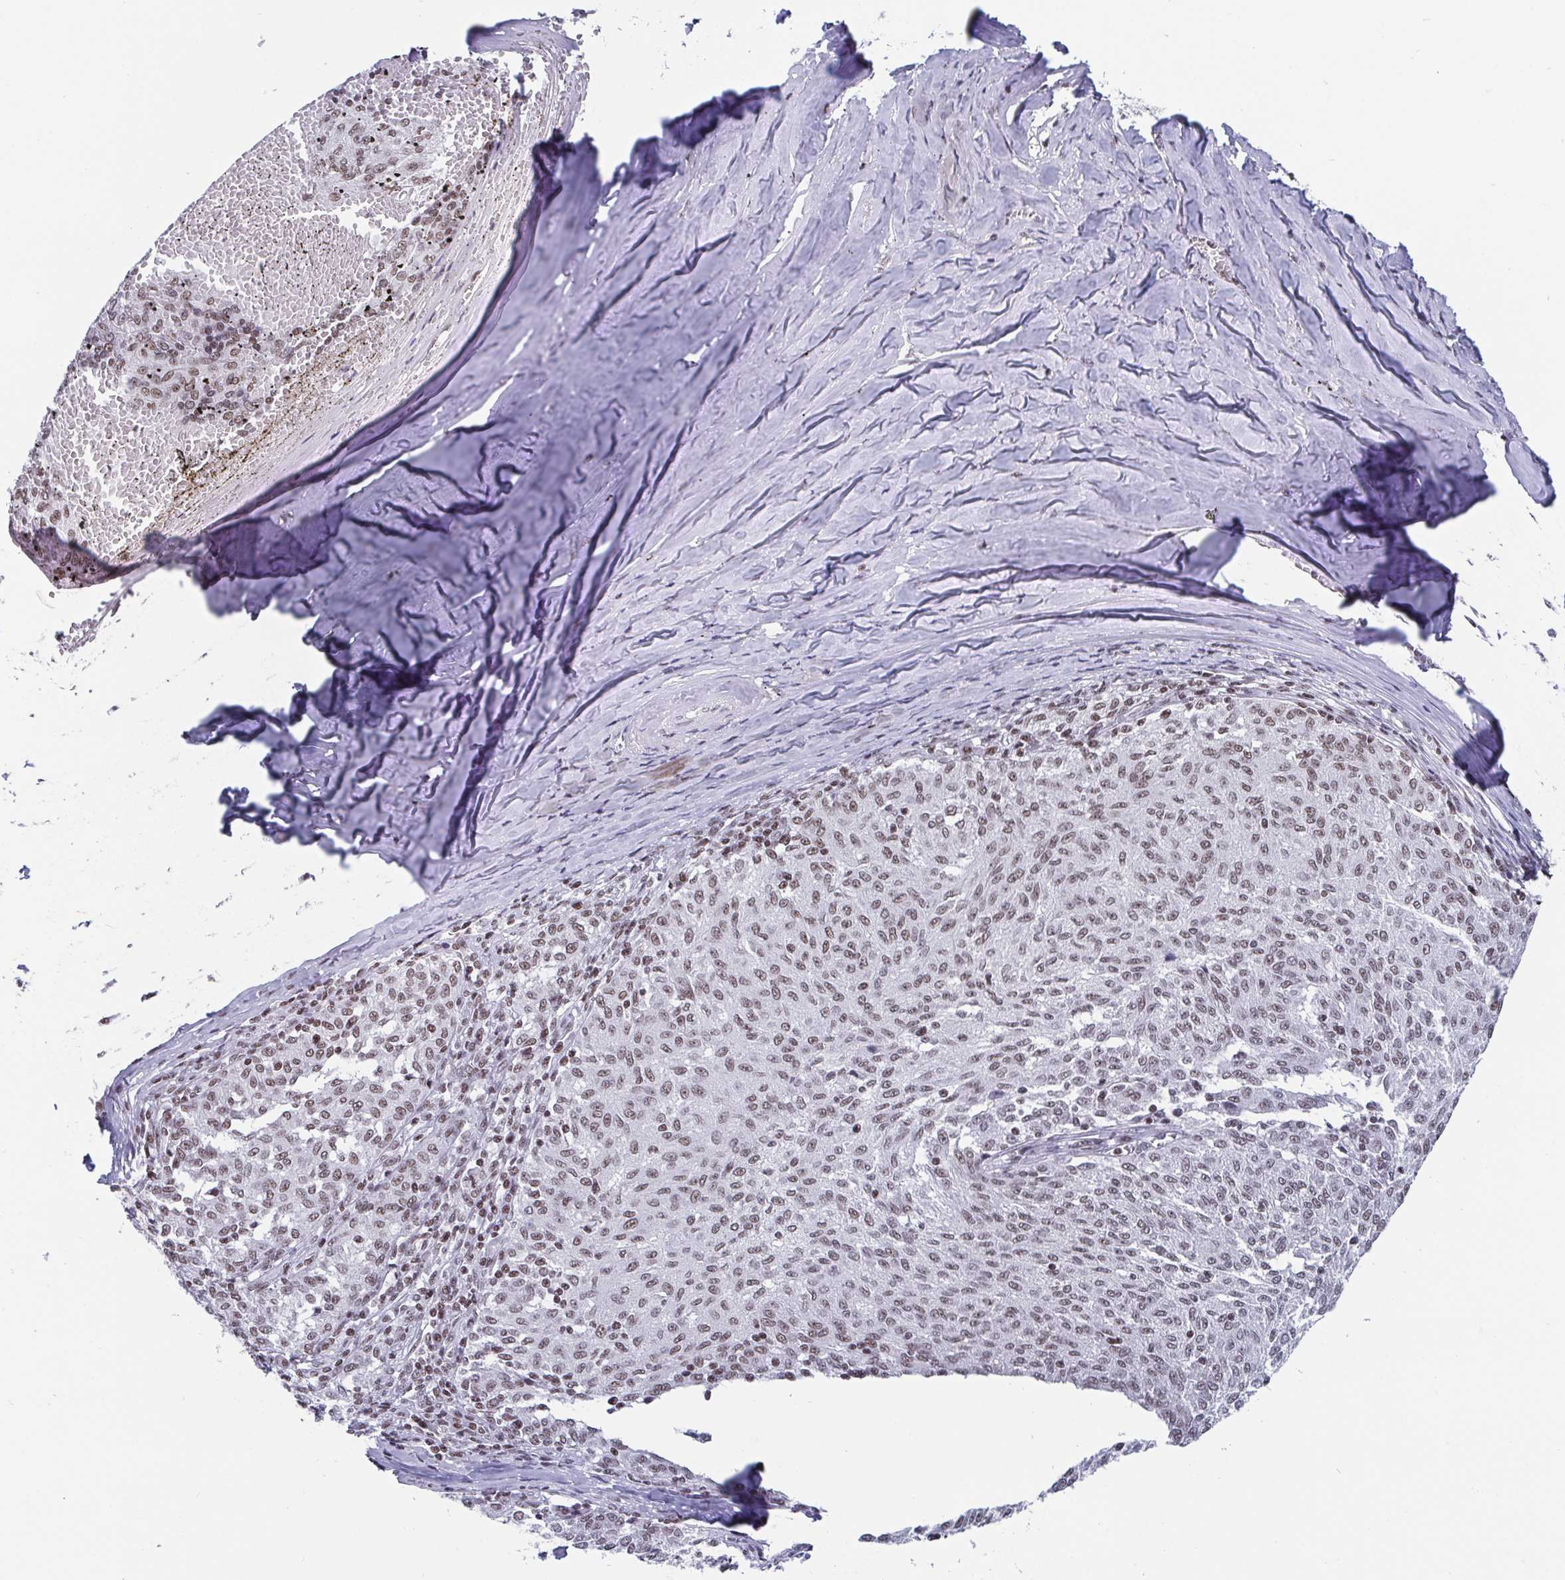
{"staining": {"intensity": "weak", "quantity": "25%-75%", "location": "nuclear"}, "tissue": "melanoma", "cell_type": "Tumor cells", "image_type": "cancer", "snomed": [{"axis": "morphology", "description": "Malignant melanoma, NOS"}, {"axis": "topography", "description": "Skin"}], "caption": "An immunohistochemistry (IHC) photomicrograph of neoplastic tissue is shown. Protein staining in brown highlights weak nuclear positivity in melanoma within tumor cells.", "gene": "CTCF", "patient": {"sex": "female", "age": 72}}